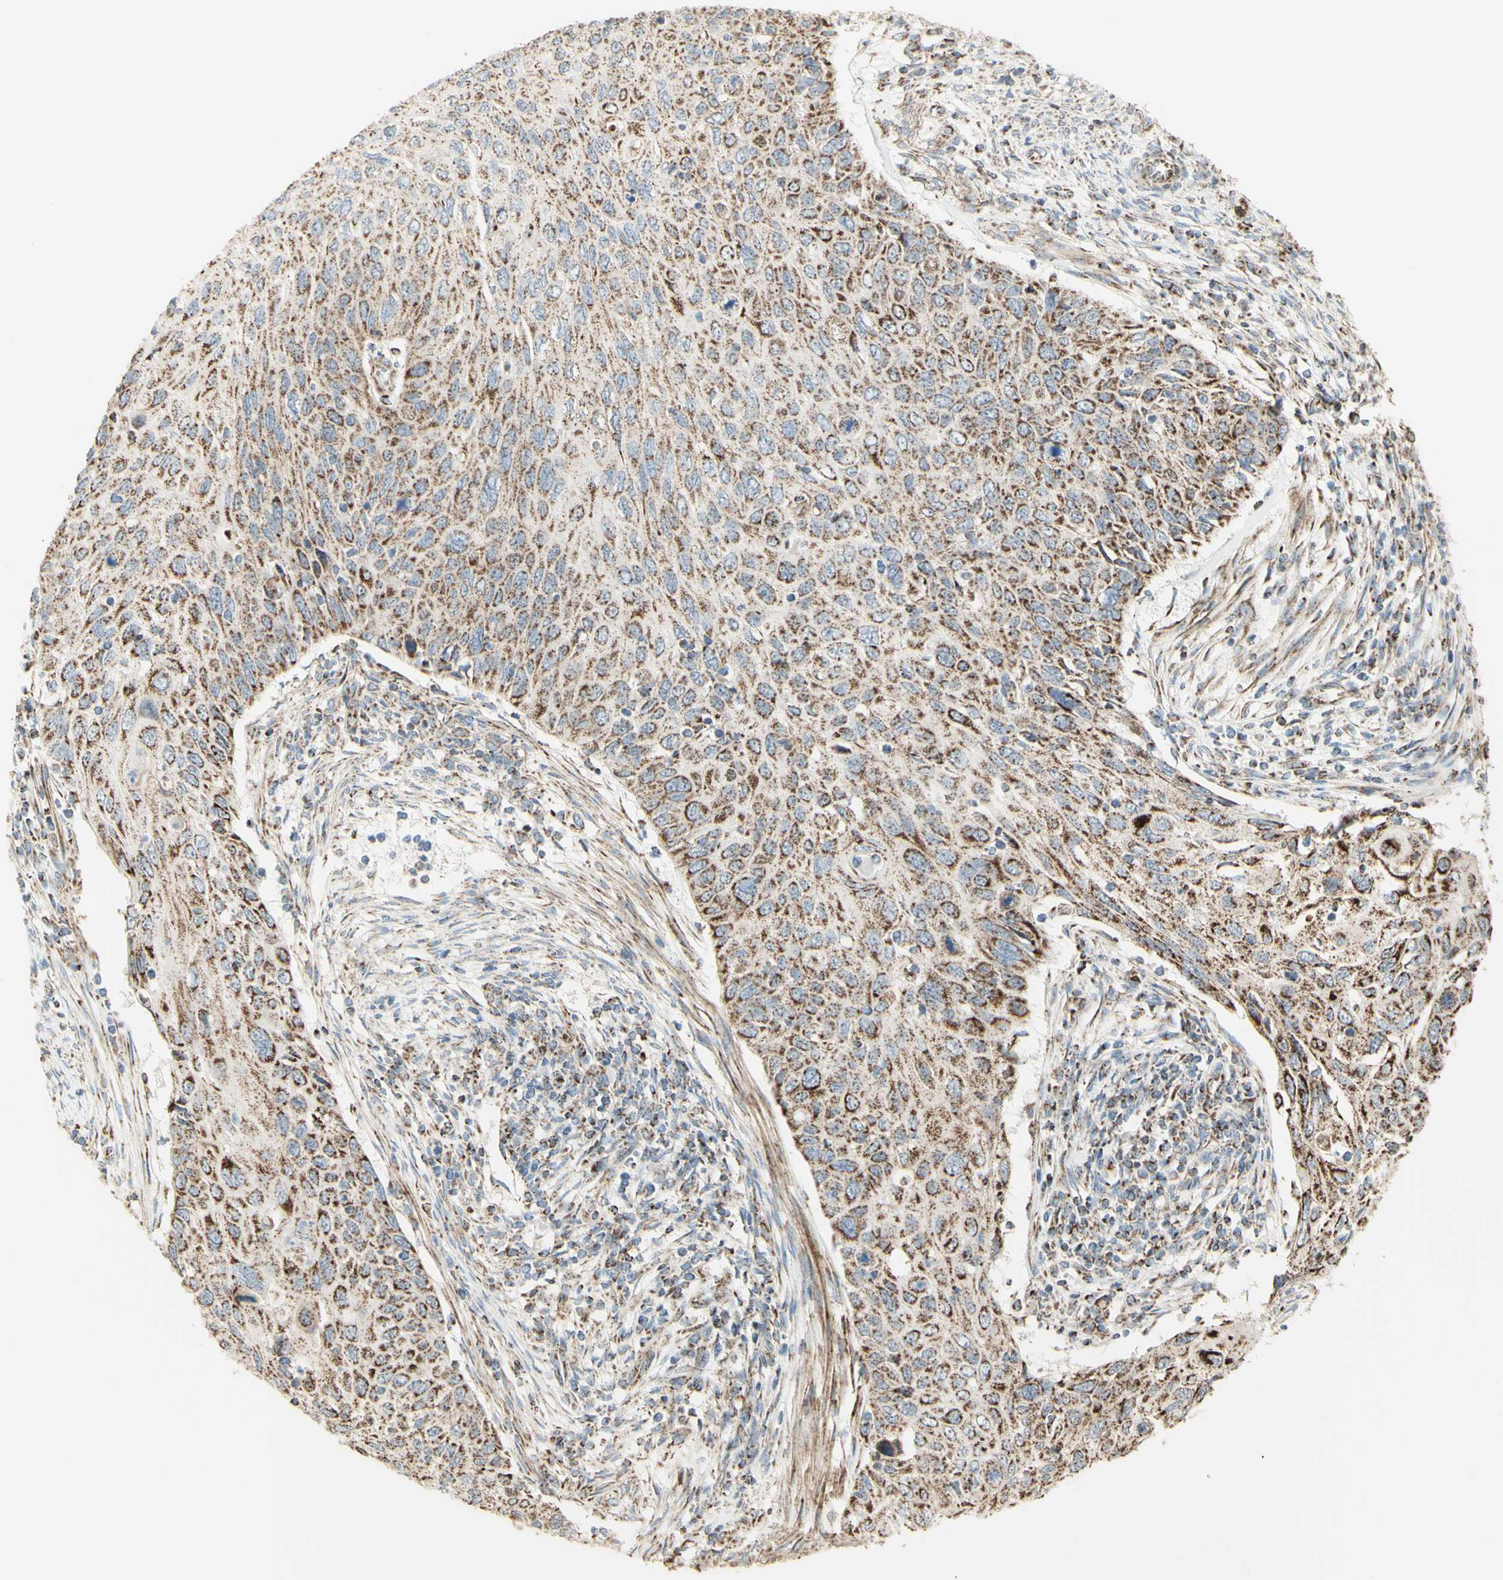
{"staining": {"intensity": "moderate", "quantity": ">75%", "location": "cytoplasmic/membranous"}, "tissue": "cervical cancer", "cell_type": "Tumor cells", "image_type": "cancer", "snomed": [{"axis": "morphology", "description": "Squamous cell carcinoma, NOS"}, {"axis": "topography", "description": "Cervix"}], "caption": "DAB immunohistochemical staining of squamous cell carcinoma (cervical) shows moderate cytoplasmic/membranous protein expression in approximately >75% of tumor cells.", "gene": "LETM1", "patient": {"sex": "female", "age": 70}}